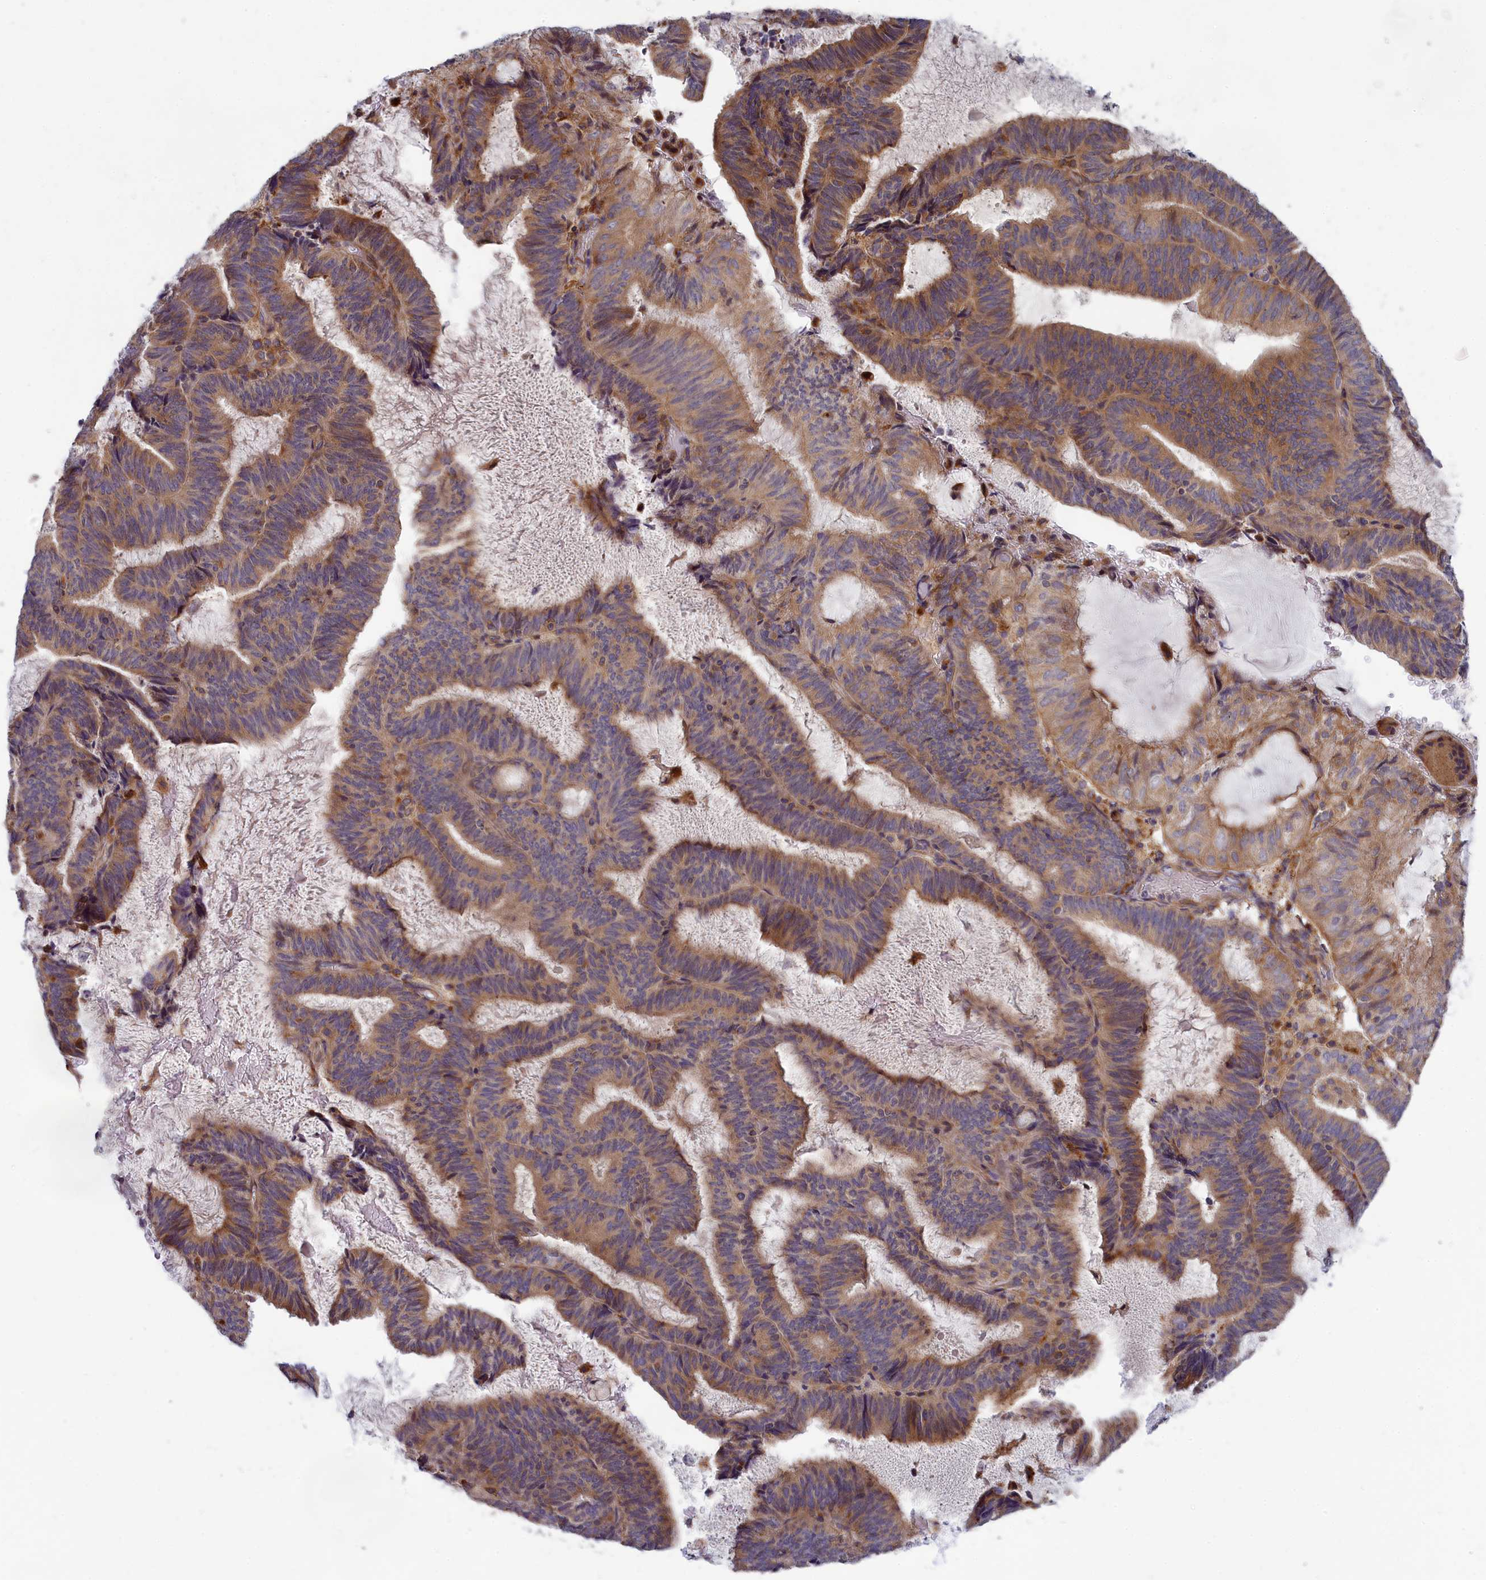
{"staining": {"intensity": "moderate", "quantity": ">75%", "location": "cytoplasmic/membranous"}, "tissue": "endometrial cancer", "cell_type": "Tumor cells", "image_type": "cancer", "snomed": [{"axis": "morphology", "description": "Adenocarcinoma, NOS"}, {"axis": "topography", "description": "Endometrium"}], "caption": "This histopathology image demonstrates endometrial cancer stained with immunohistochemistry (IHC) to label a protein in brown. The cytoplasmic/membranous of tumor cells show moderate positivity for the protein. Nuclei are counter-stained blue.", "gene": "BLTP2", "patient": {"sex": "female", "age": 81}}